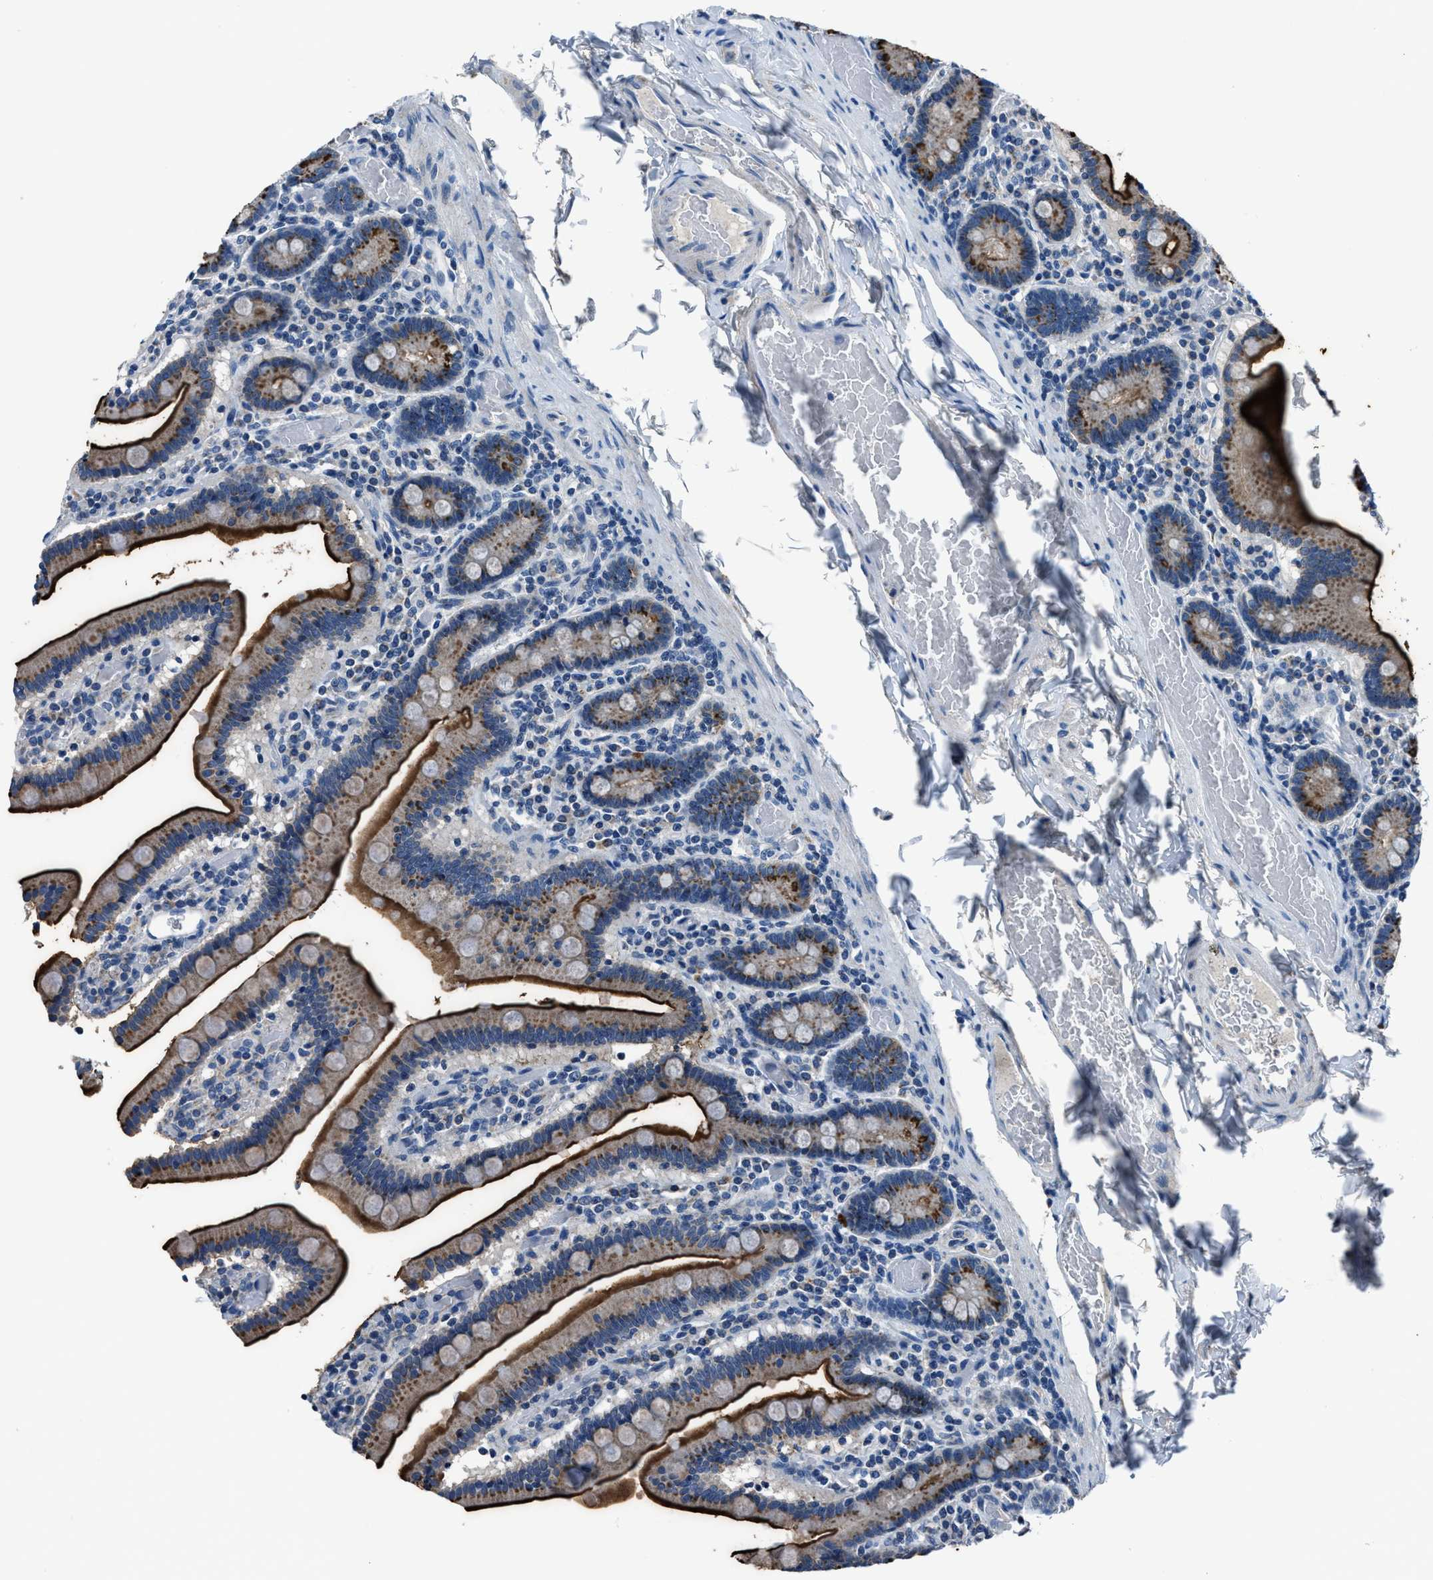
{"staining": {"intensity": "strong", "quantity": "<25%", "location": "cytoplasmic/membranous"}, "tissue": "duodenum", "cell_type": "Glandular cells", "image_type": "normal", "snomed": [{"axis": "morphology", "description": "Normal tissue, NOS"}, {"axis": "topography", "description": "Duodenum"}], "caption": "A high-resolution photomicrograph shows IHC staining of normal duodenum, which displays strong cytoplasmic/membranous staining in approximately <25% of glandular cells. (brown staining indicates protein expression, while blue staining denotes nuclei).", "gene": "ADAM2", "patient": {"sex": "female", "age": 53}}